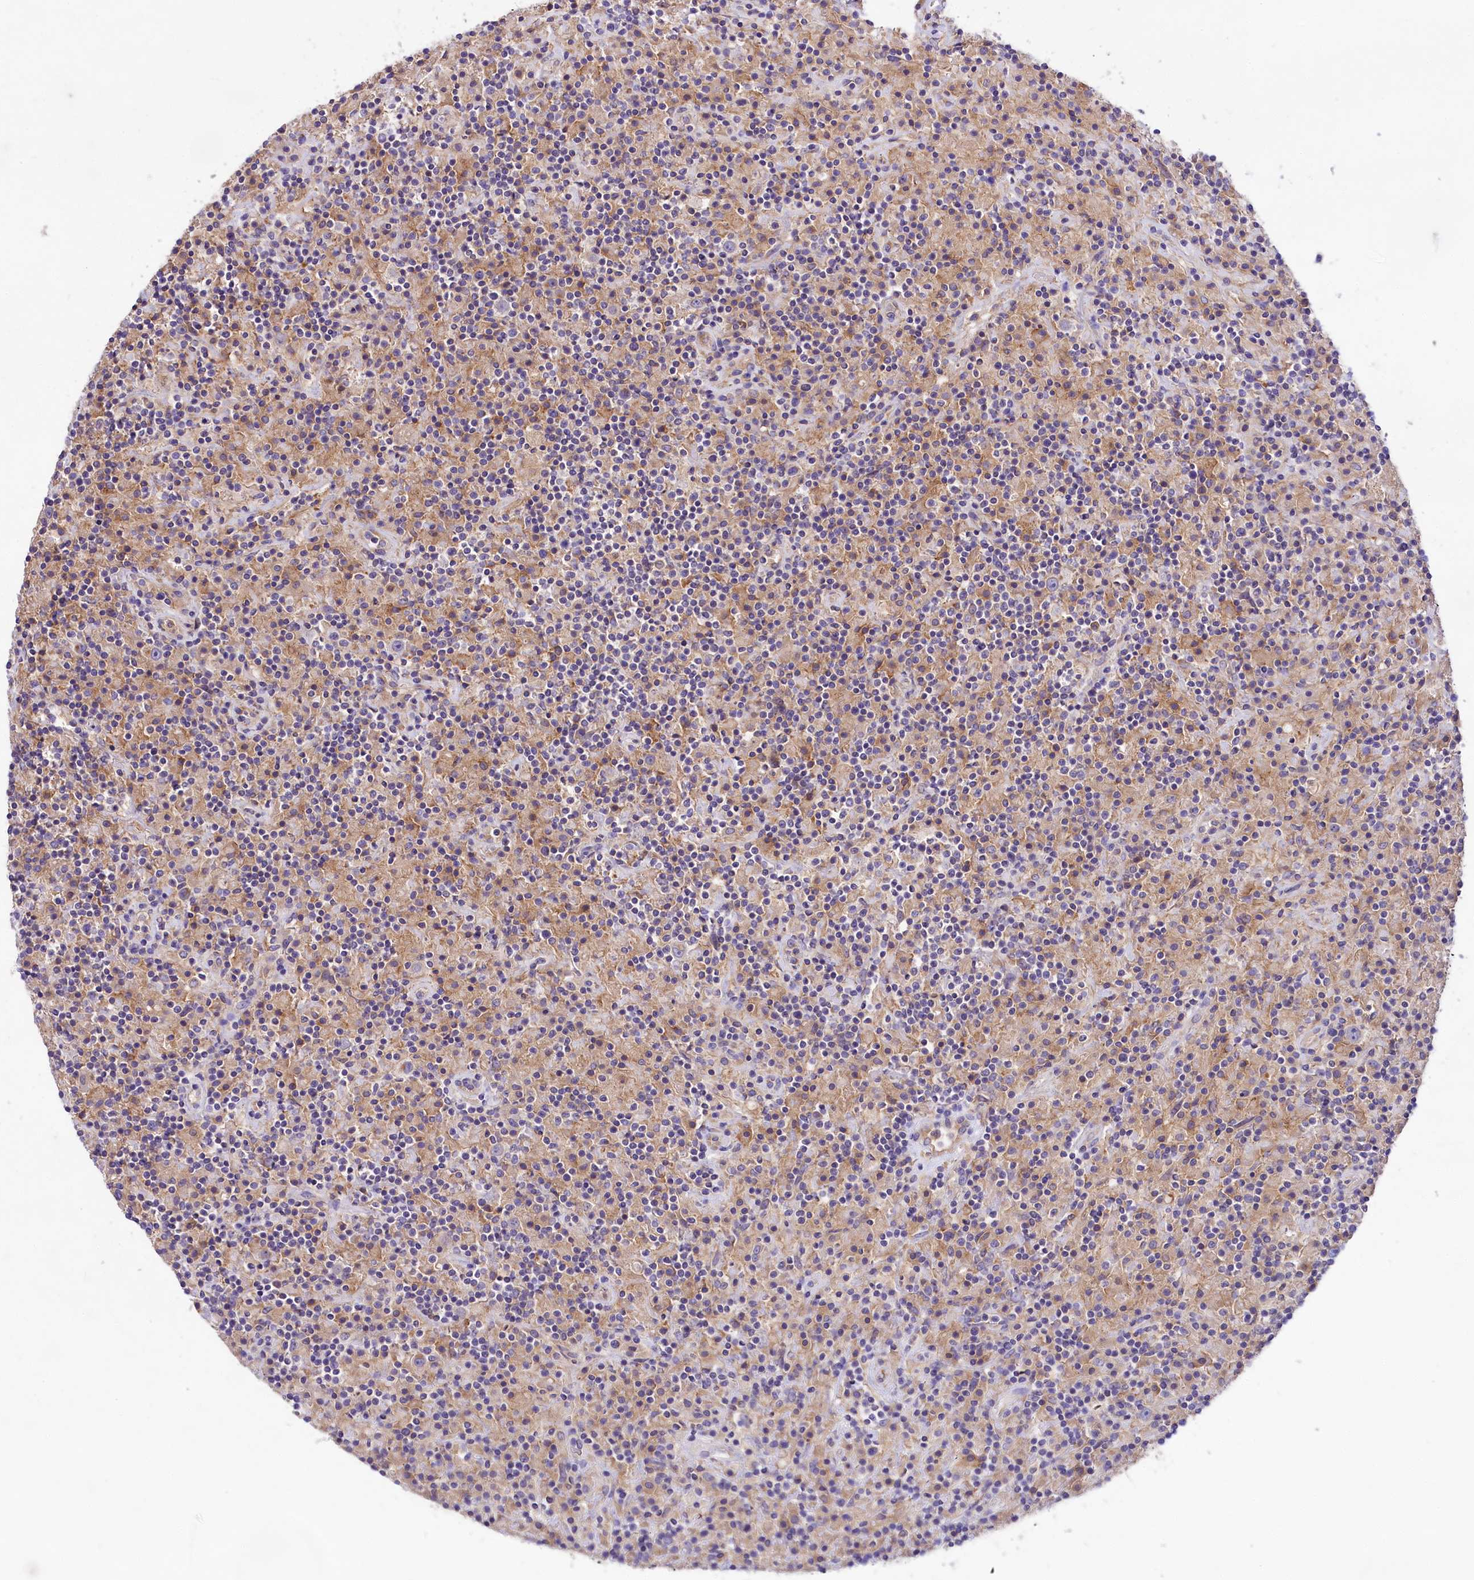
{"staining": {"intensity": "negative", "quantity": "none", "location": "none"}, "tissue": "lymphoma", "cell_type": "Tumor cells", "image_type": "cancer", "snomed": [{"axis": "morphology", "description": "Hodgkin's disease, NOS"}, {"axis": "topography", "description": "Lymph node"}], "caption": "Immunohistochemical staining of lymphoma demonstrates no significant staining in tumor cells.", "gene": "PEMT", "patient": {"sex": "male", "age": 70}}